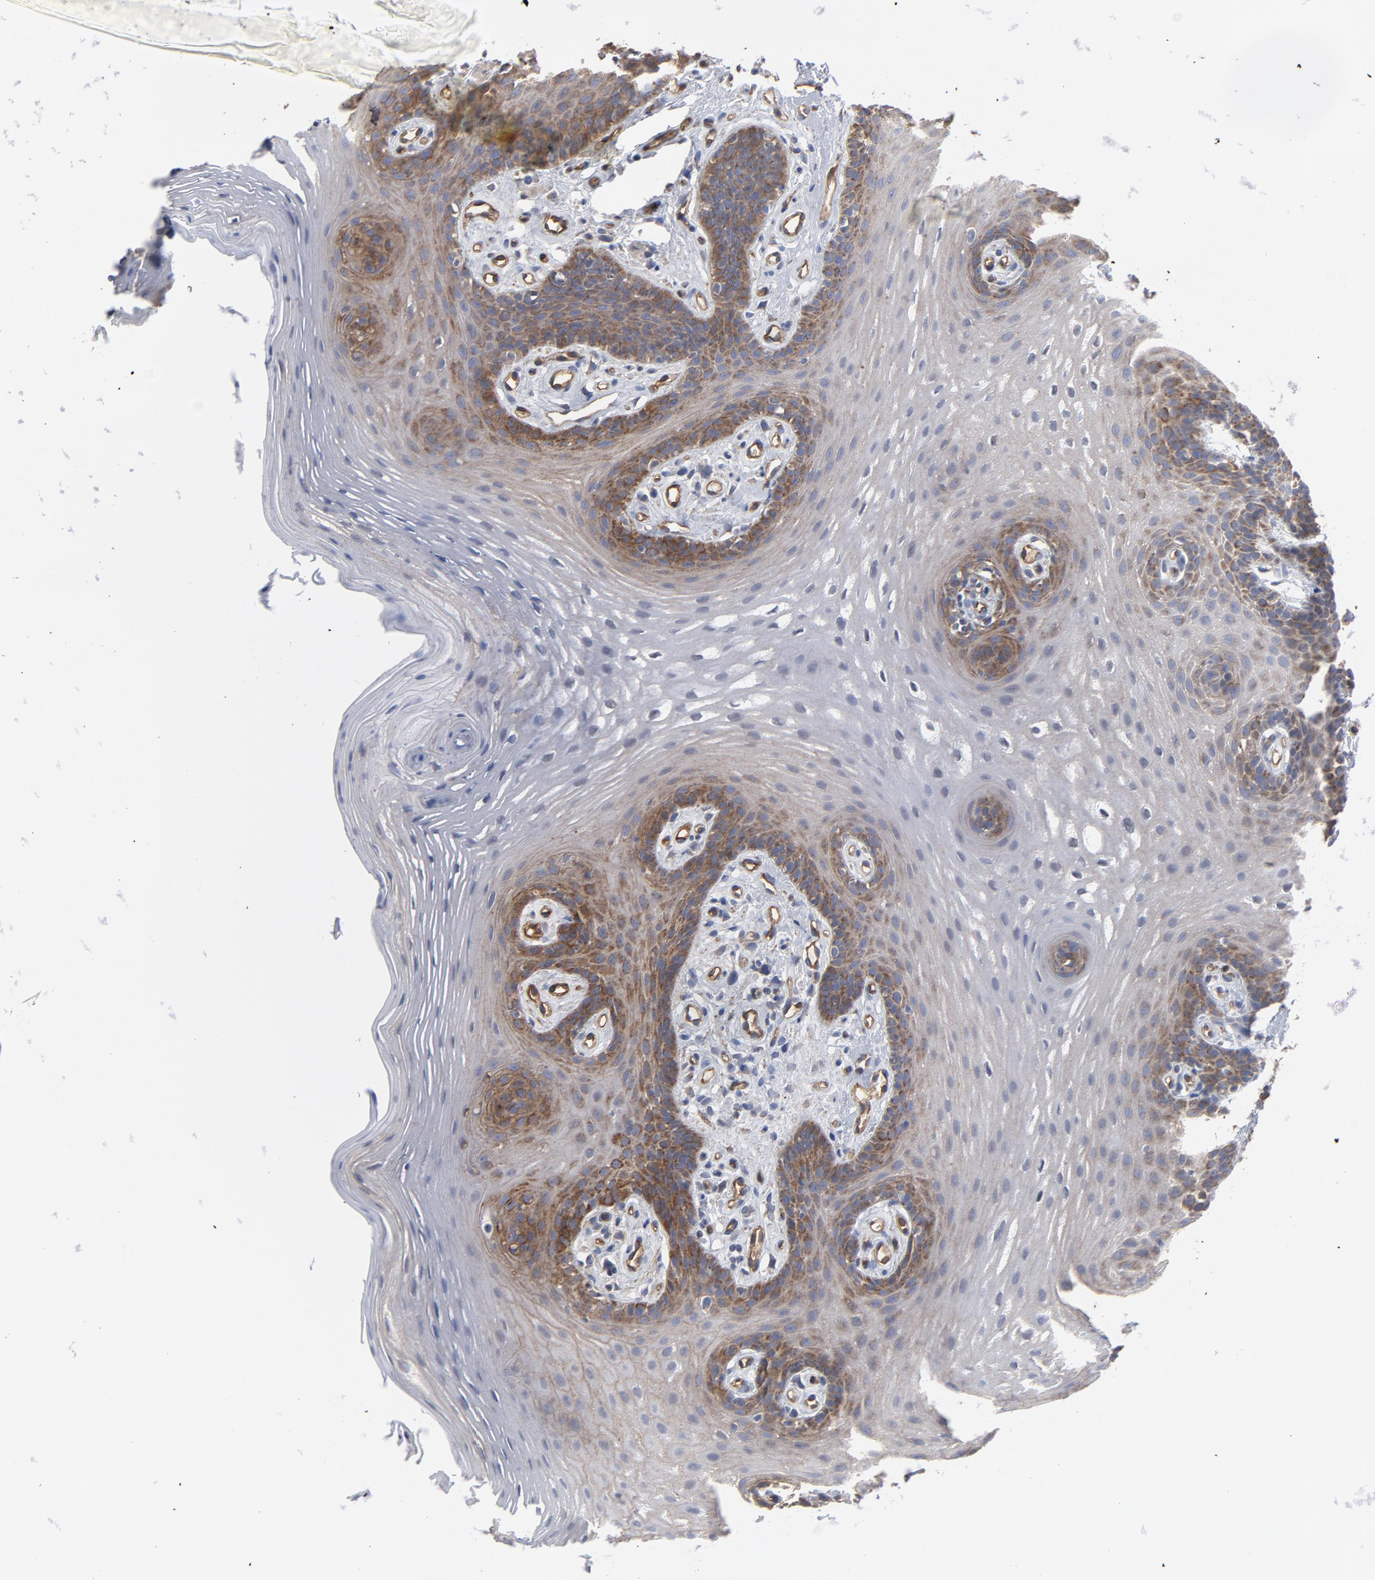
{"staining": {"intensity": "moderate", "quantity": "25%-75%", "location": "cytoplasmic/membranous"}, "tissue": "oral mucosa", "cell_type": "Squamous epithelial cells", "image_type": "normal", "snomed": [{"axis": "morphology", "description": "Normal tissue, NOS"}, {"axis": "topography", "description": "Oral tissue"}], "caption": "Squamous epithelial cells reveal moderate cytoplasmic/membranous positivity in approximately 25%-75% of cells in benign oral mucosa.", "gene": "OXA1L", "patient": {"sex": "male", "age": 62}}